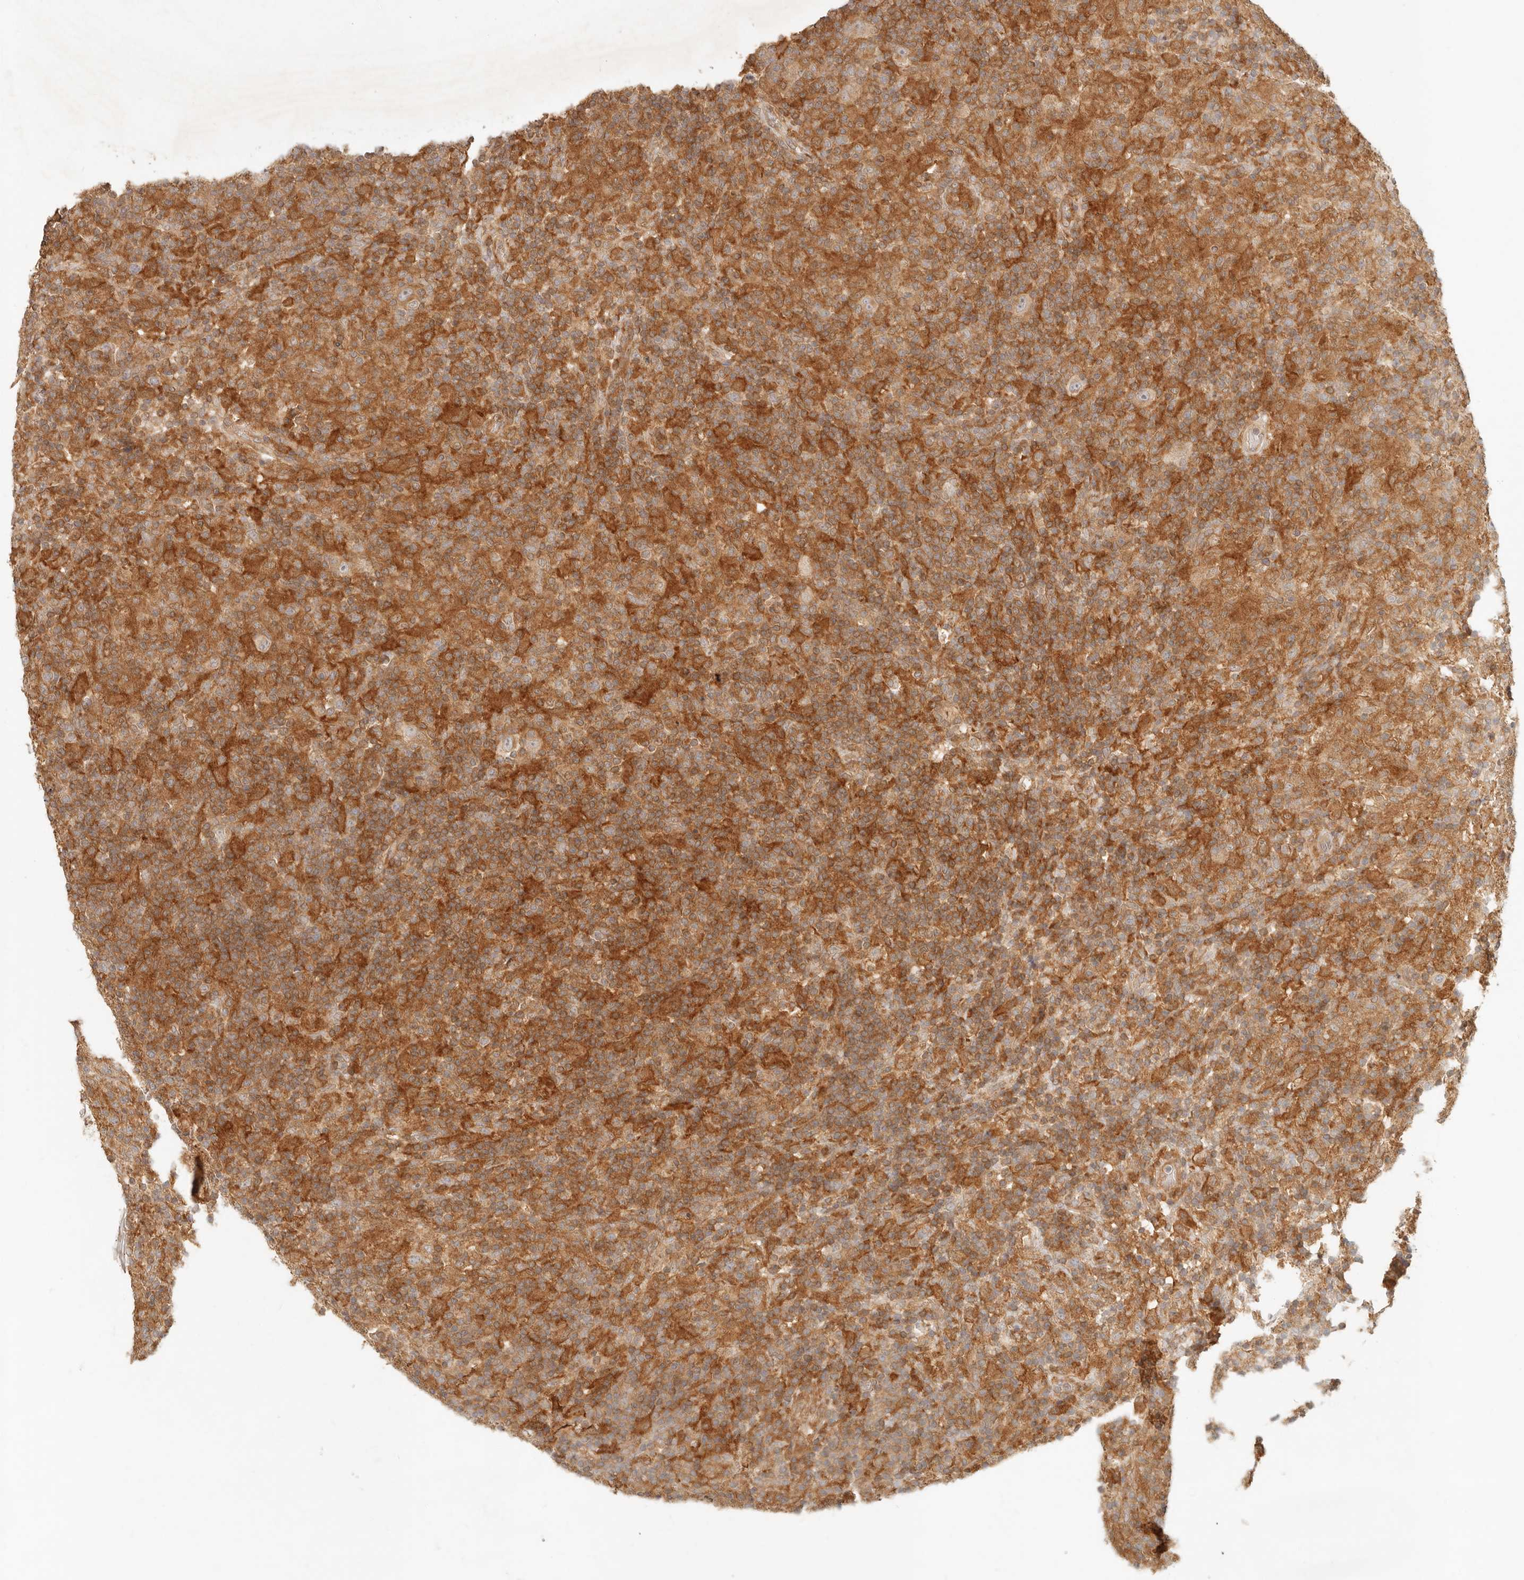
{"staining": {"intensity": "weak", "quantity": ">75%", "location": "cytoplasmic/membranous"}, "tissue": "lymphoma", "cell_type": "Tumor cells", "image_type": "cancer", "snomed": [{"axis": "morphology", "description": "Hodgkin's disease, NOS"}, {"axis": "topography", "description": "Lymph node"}], "caption": "Lymphoma tissue displays weak cytoplasmic/membranous staining in approximately >75% of tumor cells Immunohistochemistry (ihc) stains the protein of interest in brown and the nuclei are stained blue.", "gene": "NECAP2", "patient": {"sex": "male", "age": 70}}